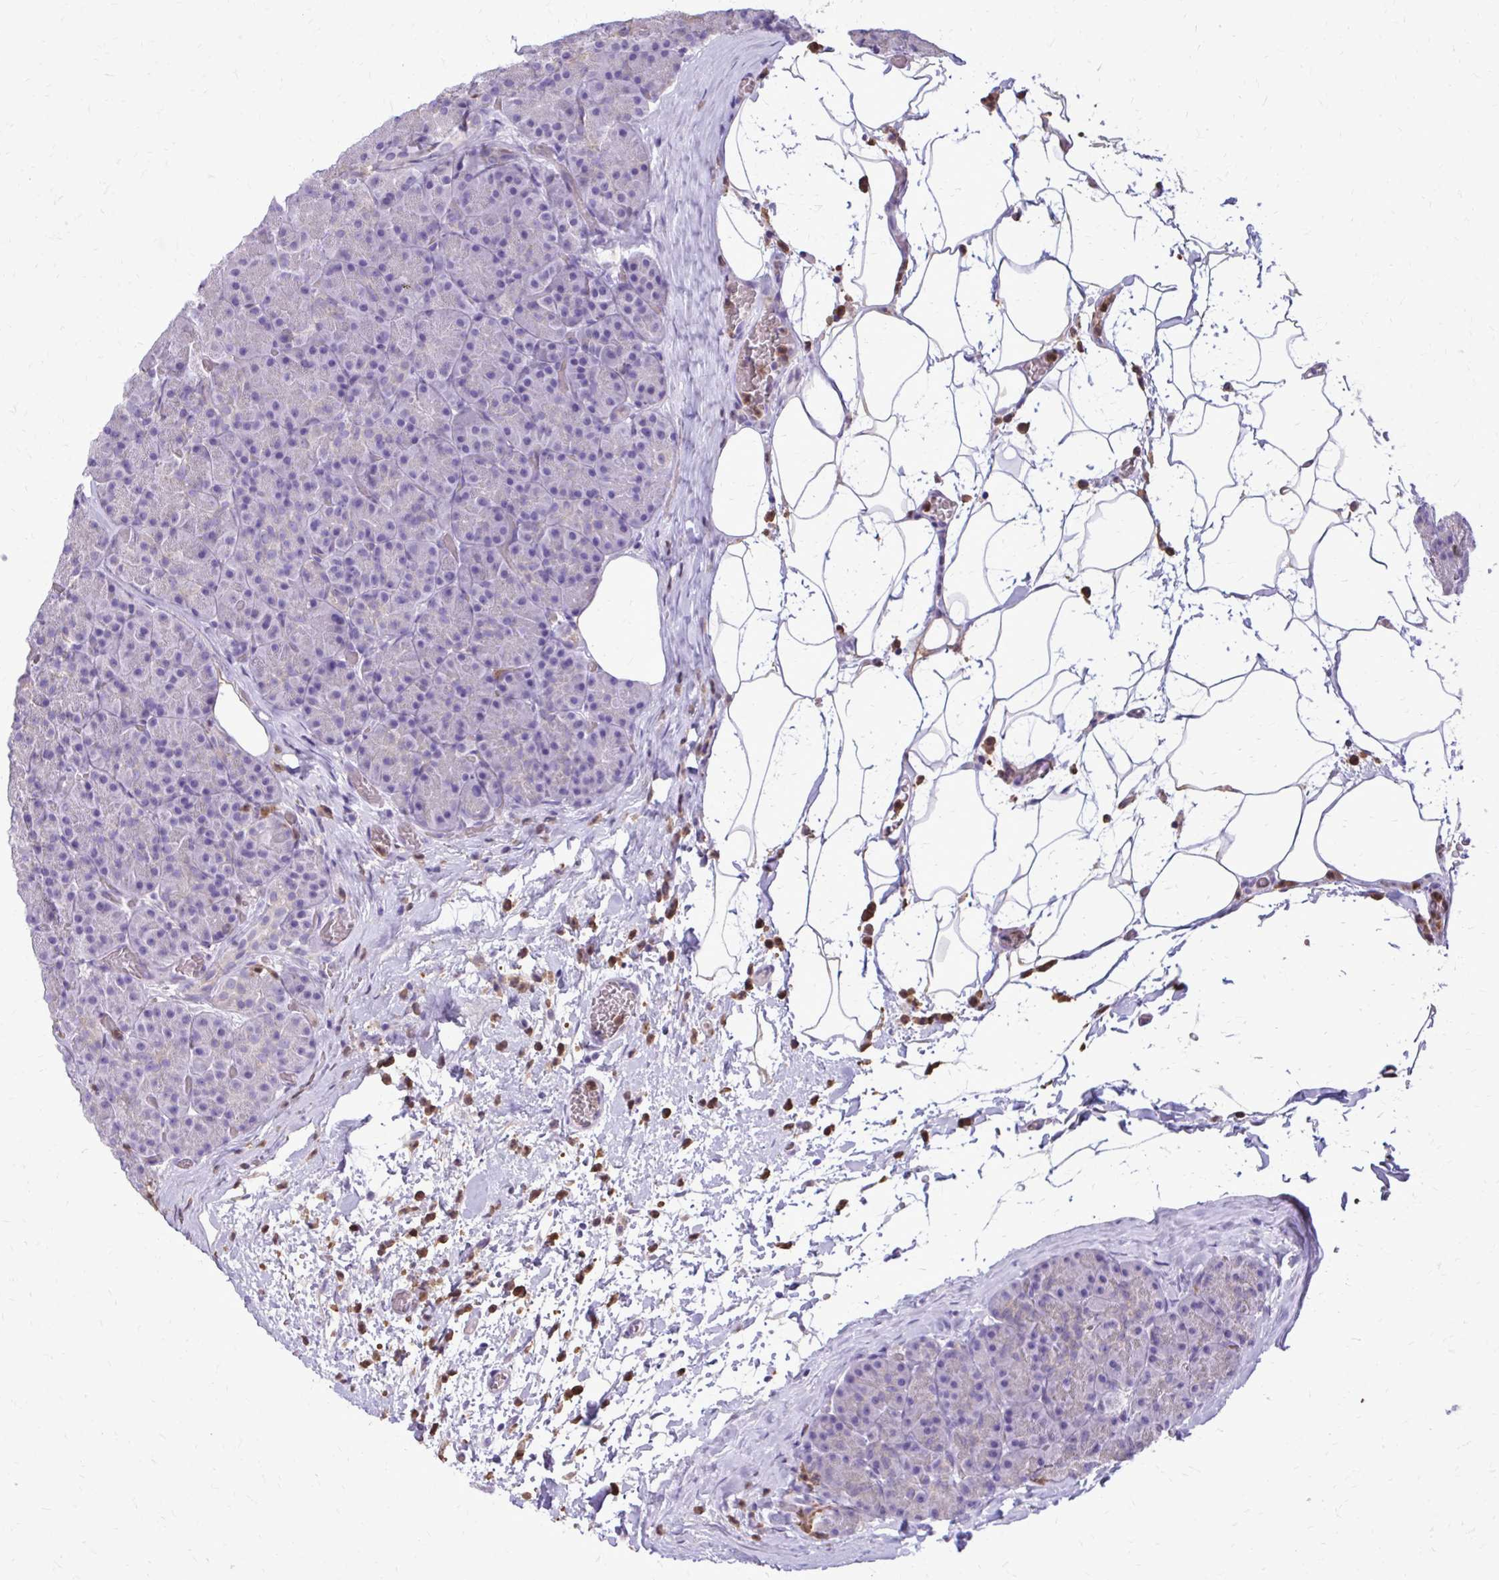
{"staining": {"intensity": "negative", "quantity": "none", "location": "none"}, "tissue": "pancreas", "cell_type": "Exocrine glandular cells", "image_type": "normal", "snomed": [{"axis": "morphology", "description": "Normal tissue, NOS"}, {"axis": "topography", "description": "Pancreas"}], "caption": "DAB (3,3'-diaminobenzidine) immunohistochemical staining of unremarkable human pancreas shows no significant positivity in exocrine glandular cells.", "gene": "CAT", "patient": {"sex": "male", "age": 57}}